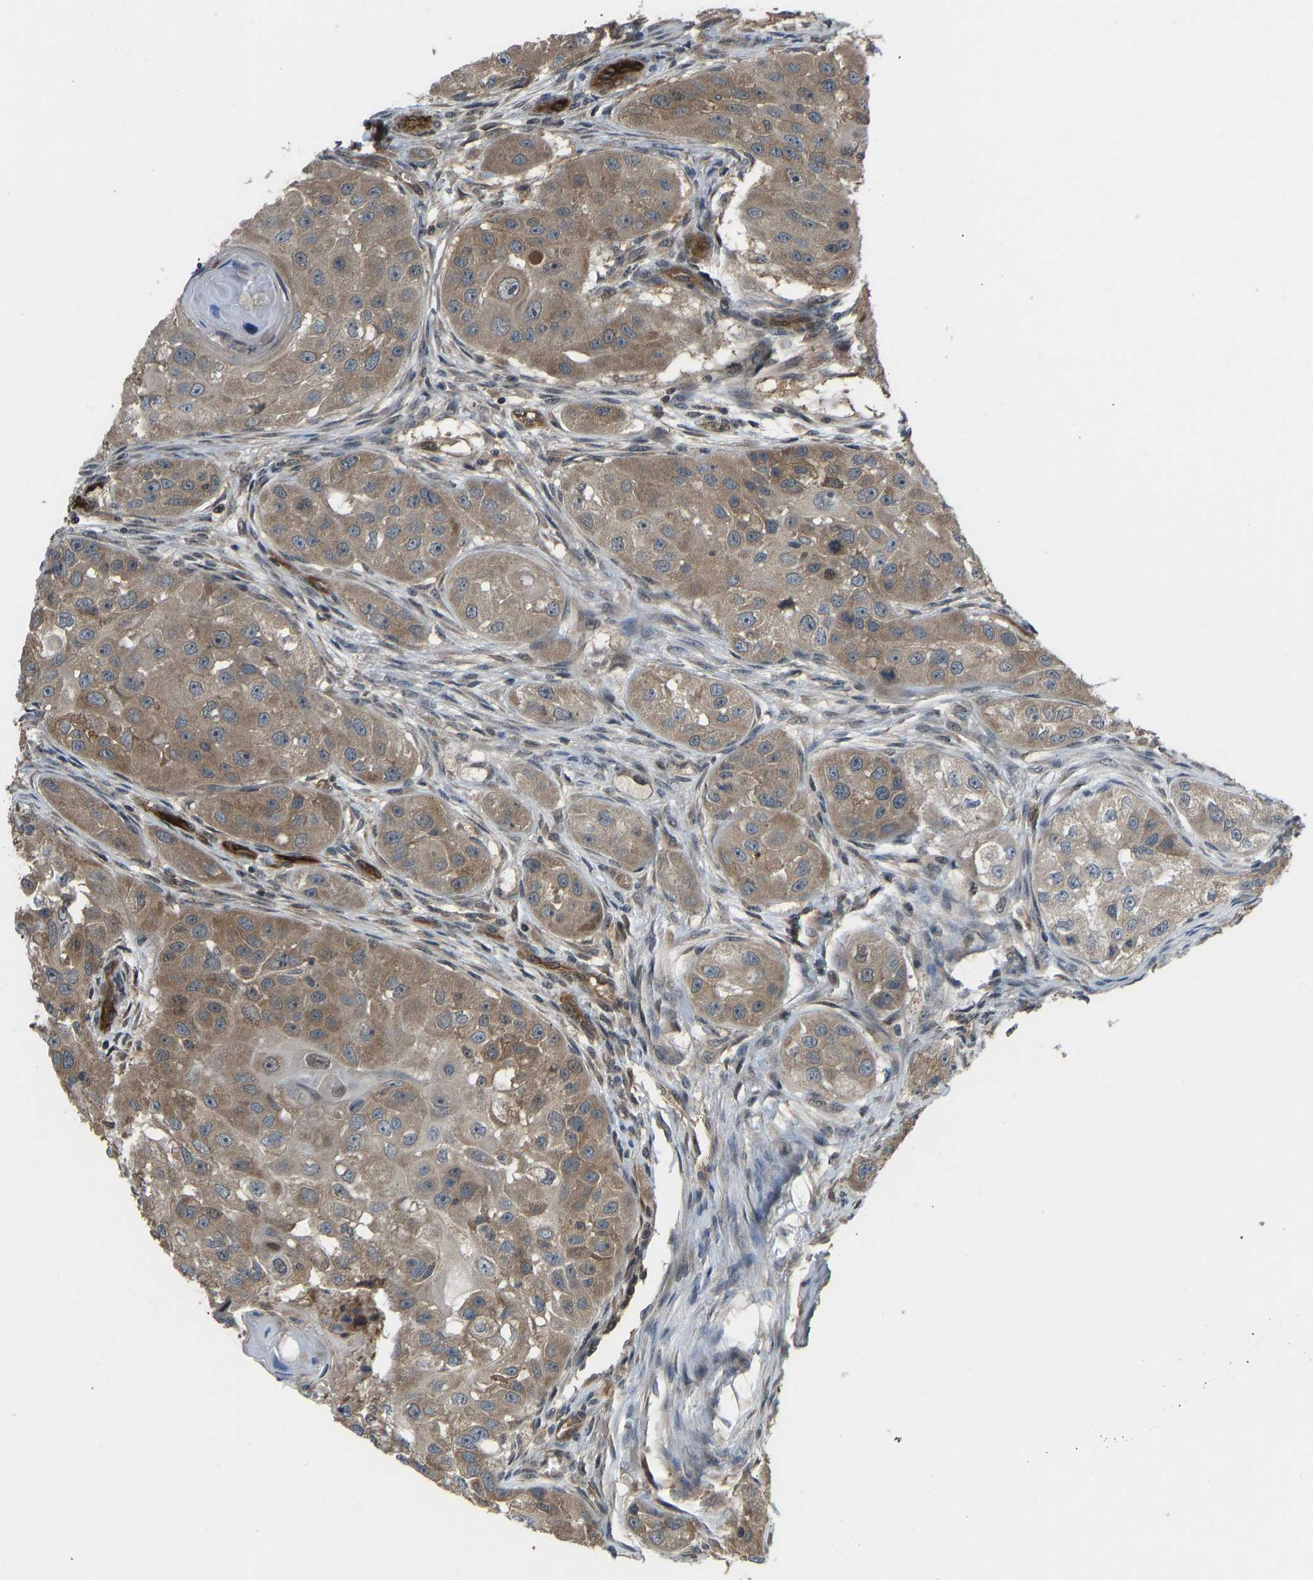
{"staining": {"intensity": "moderate", "quantity": ">75%", "location": "cytoplasmic/membranous"}, "tissue": "head and neck cancer", "cell_type": "Tumor cells", "image_type": "cancer", "snomed": [{"axis": "morphology", "description": "Normal tissue, NOS"}, {"axis": "morphology", "description": "Squamous cell carcinoma, NOS"}, {"axis": "topography", "description": "Skeletal muscle"}, {"axis": "topography", "description": "Head-Neck"}], "caption": "This histopathology image displays head and neck cancer (squamous cell carcinoma) stained with immunohistochemistry to label a protein in brown. The cytoplasmic/membranous of tumor cells show moderate positivity for the protein. Nuclei are counter-stained blue.", "gene": "CCT8", "patient": {"sex": "male", "age": 51}}